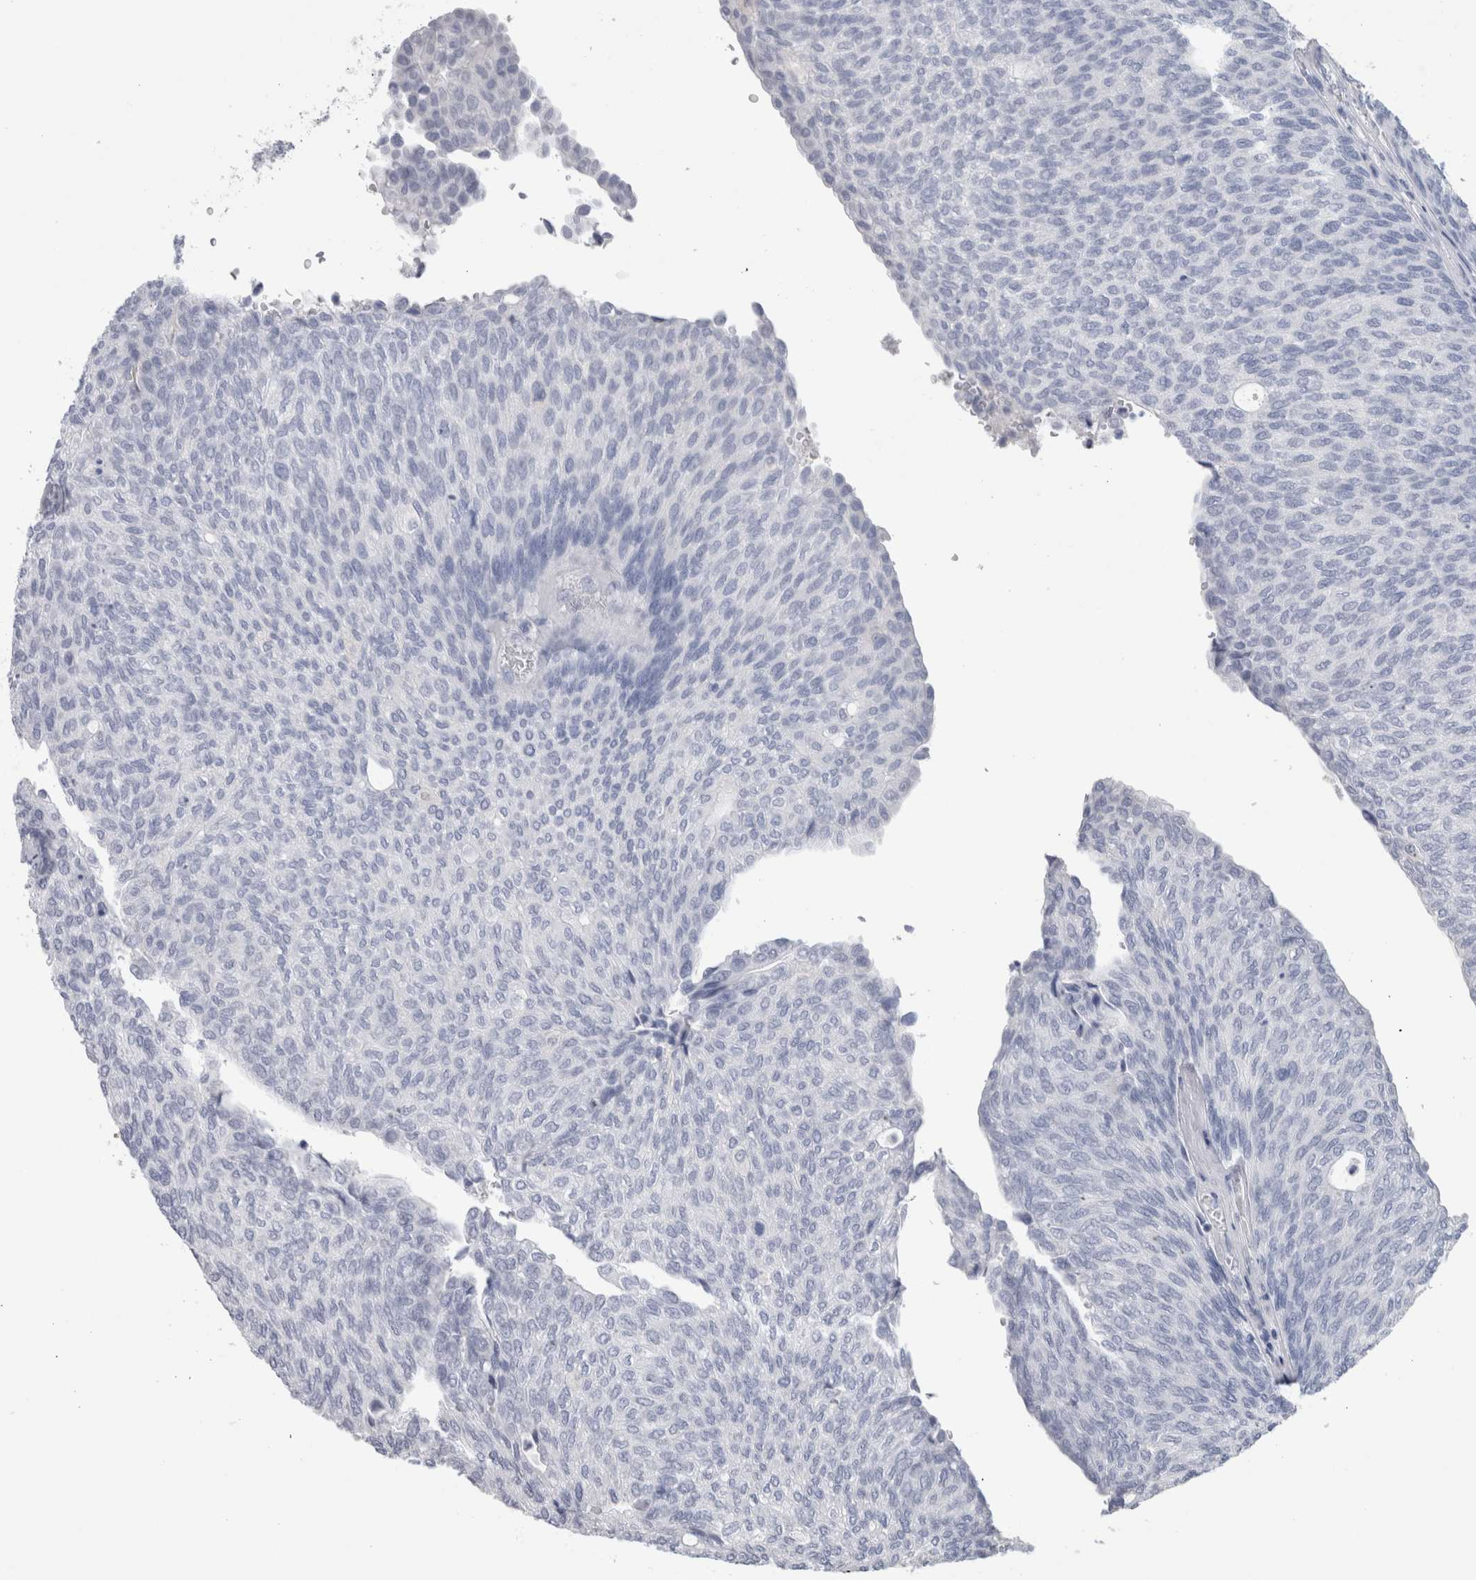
{"staining": {"intensity": "negative", "quantity": "none", "location": "none"}, "tissue": "urothelial cancer", "cell_type": "Tumor cells", "image_type": "cancer", "snomed": [{"axis": "morphology", "description": "Urothelial carcinoma, Low grade"}, {"axis": "topography", "description": "Urinary bladder"}], "caption": "This is an immunohistochemistry micrograph of low-grade urothelial carcinoma. There is no staining in tumor cells.", "gene": "CA8", "patient": {"sex": "female", "age": 79}}